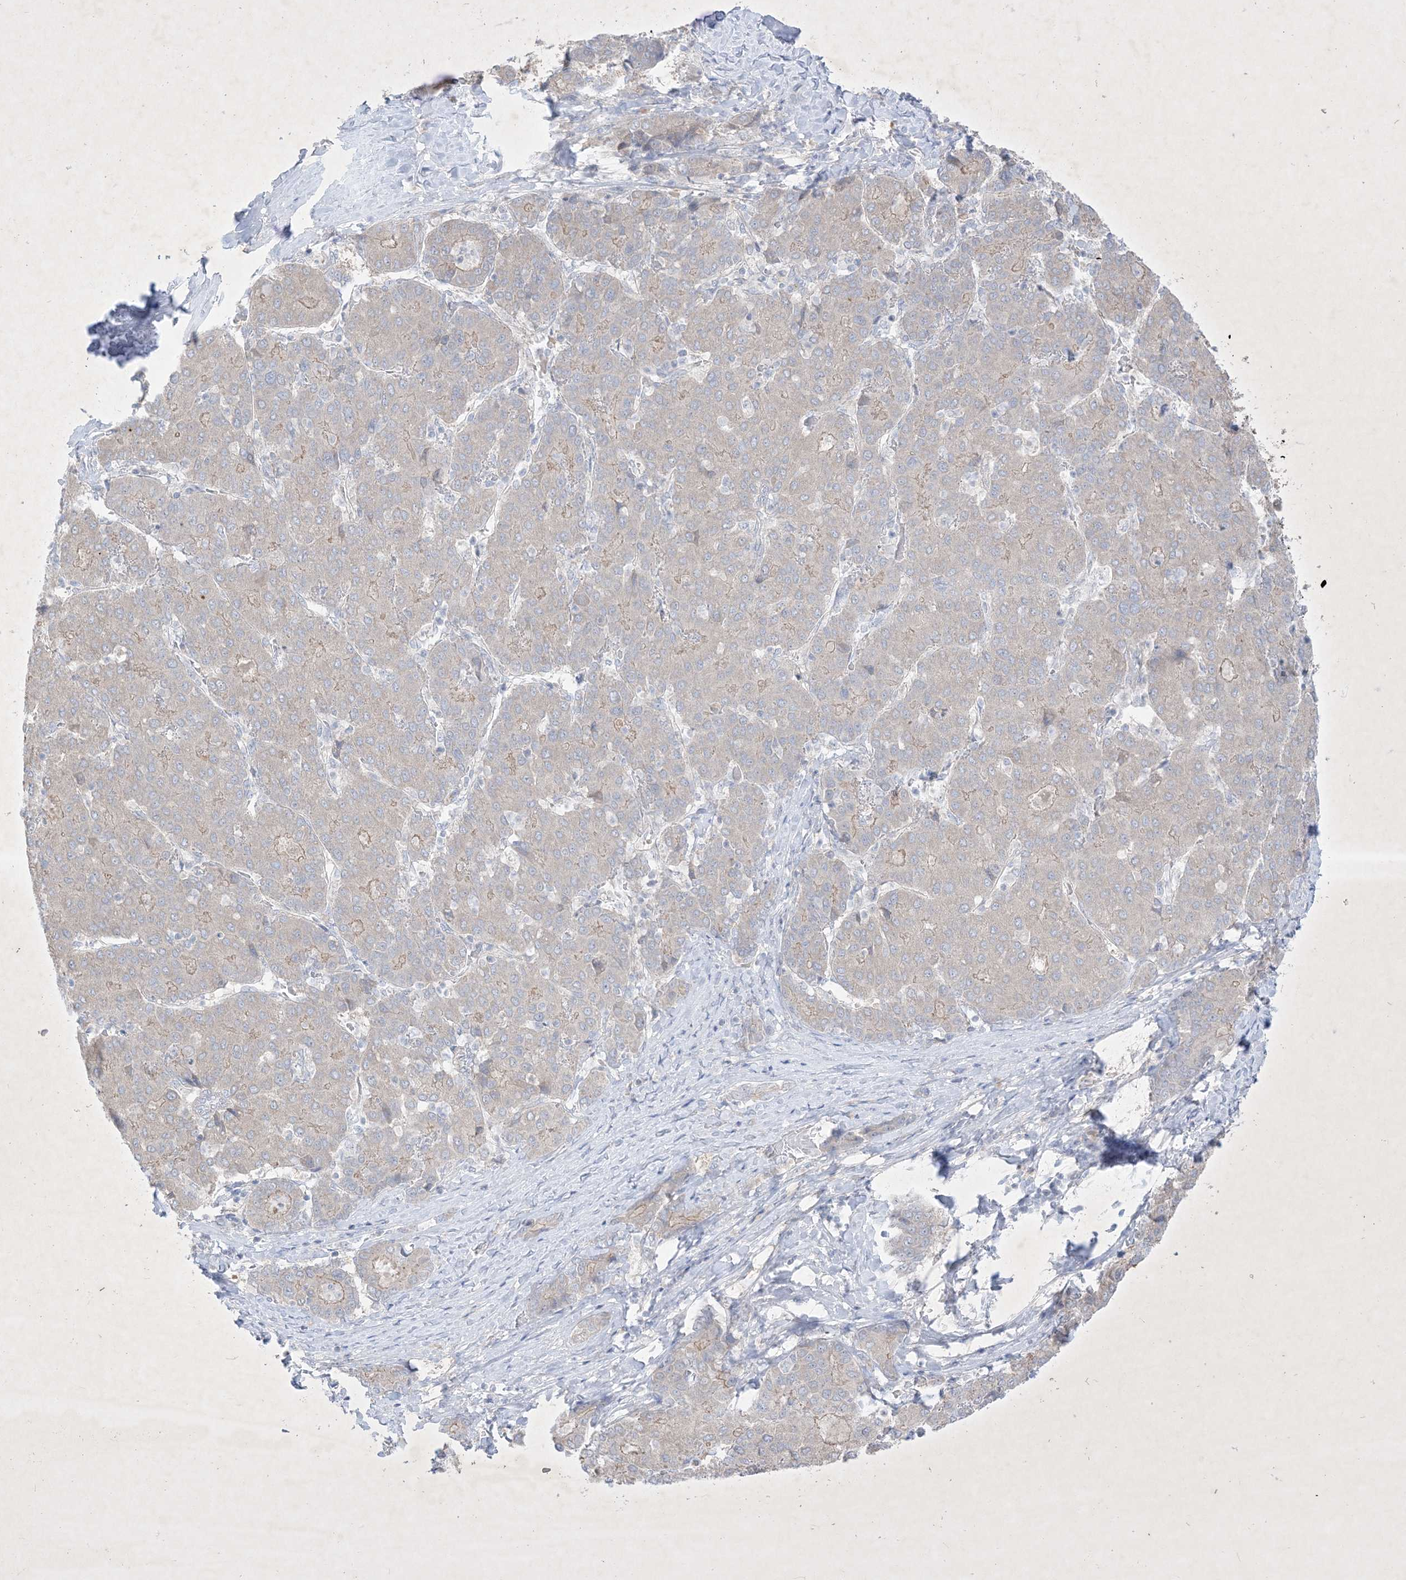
{"staining": {"intensity": "weak", "quantity": "<25%", "location": "cytoplasmic/membranous"}, "tissue": "liver cancer", "cell_type": "Tumor cells", "image_type": "cancer", "snomed": [{"axis": "morphology", "description": "Carcinoma, Hepatocellular, NOS"}, {"axis": "topography", "description": "Liver"}], "caption": "Liver cancer stained for a protein using IHC exhibits no expression tumor cells.", "gene": "PLEKHA3", "patient": {"sex": "male", "age": 65}}